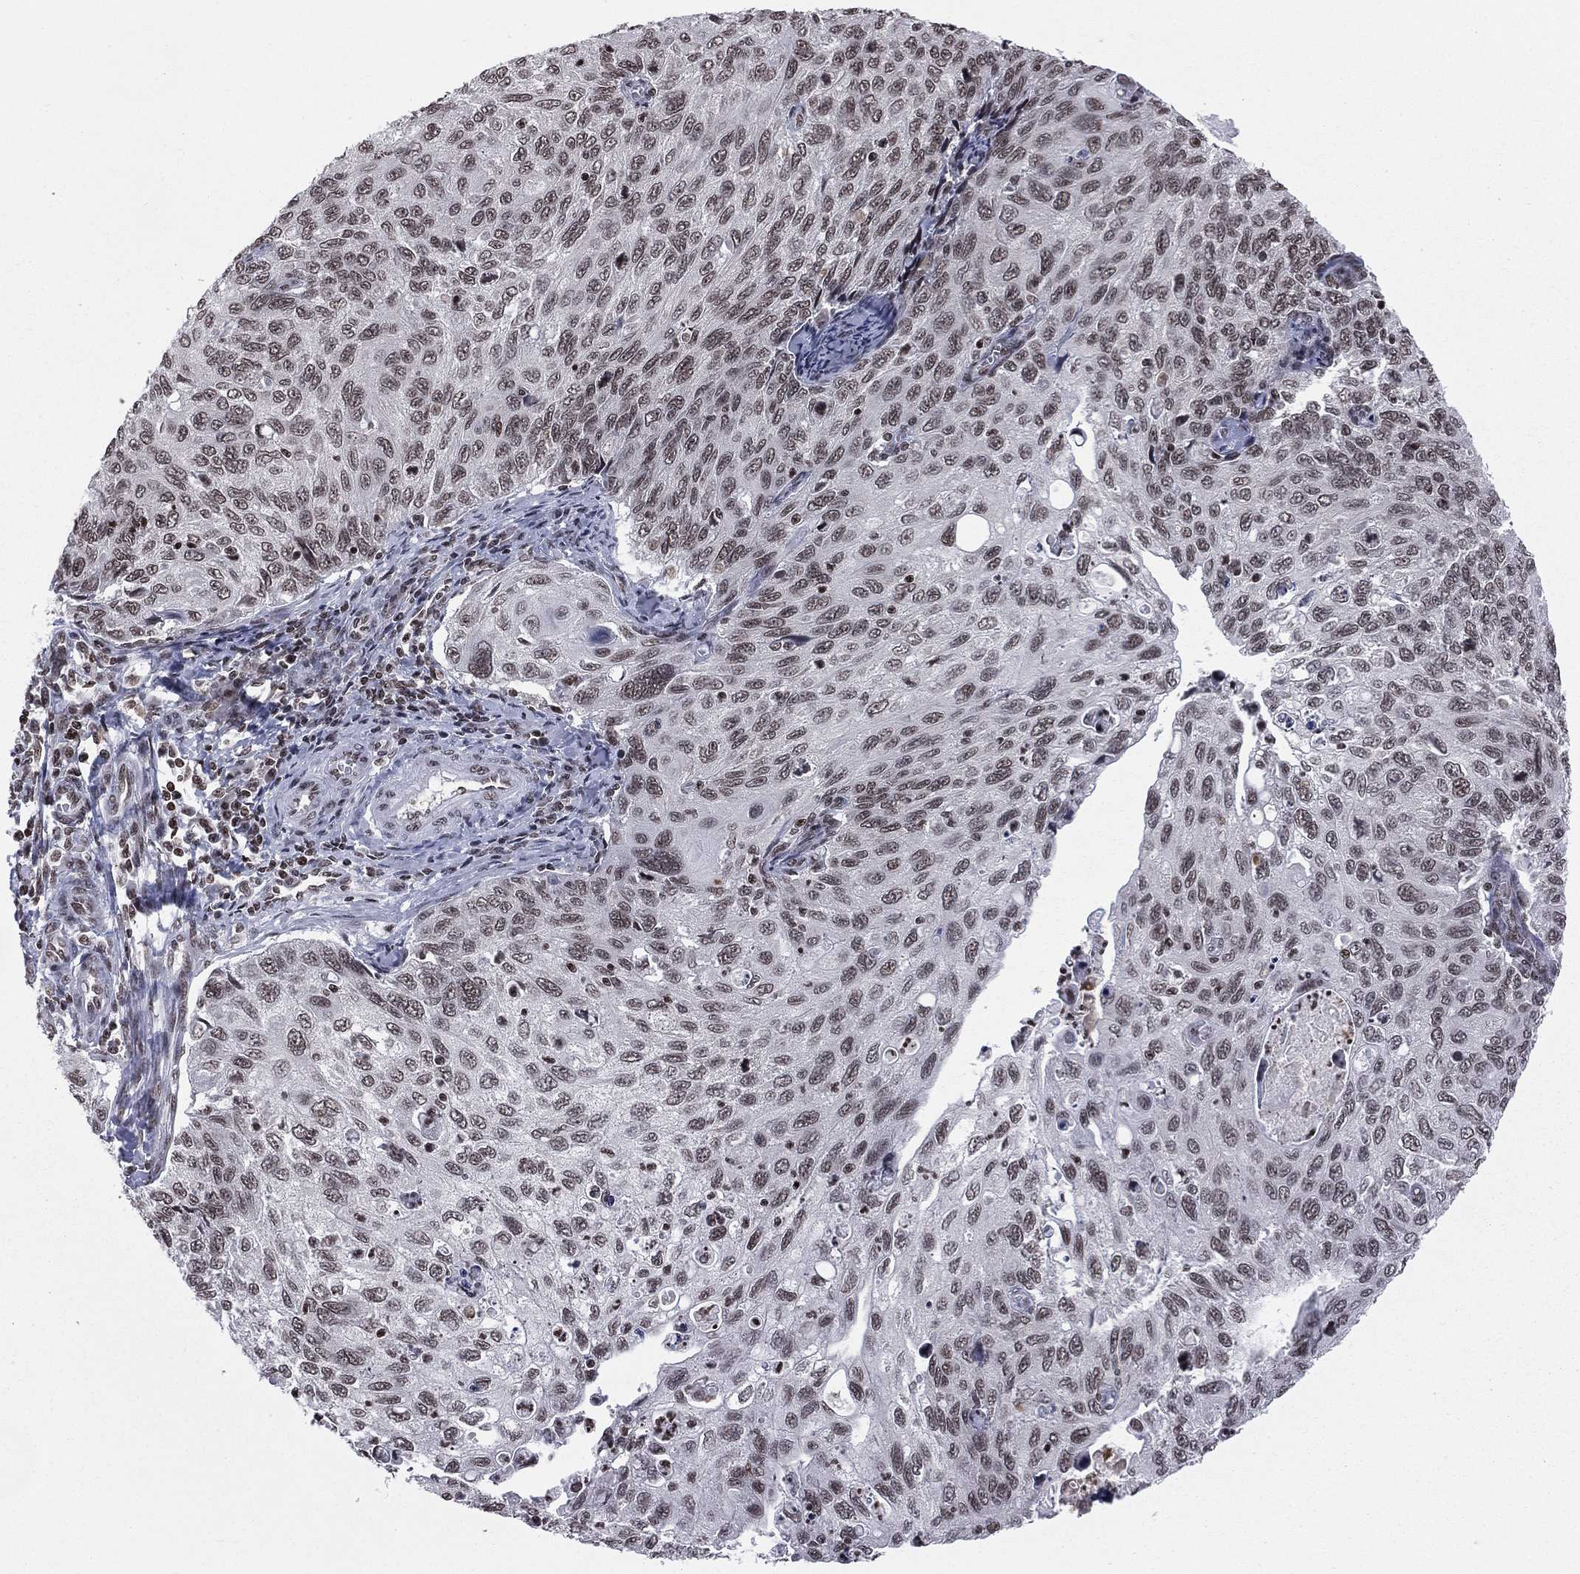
{"staining": {"intensity": "moderate", "quantity": ">75%", "location": "nuclear"}, "tissue": "cervical cancer", "cell_type": "Tumor cells", "image_type": "cancer", "snomed": [{"axis": "morphology", "description": "Squamous cell carcinoma, NOS"}, {"axis": "topography", "description": "Cervix"}], "caption": "Cervical cancer (squamous cell carcinoma) stained with a brown dye shows moderate nuclear positive staining in about >75% of tumor cells.", "gene": "RFX7", "patient": {"sex": "female", "age": 70}}